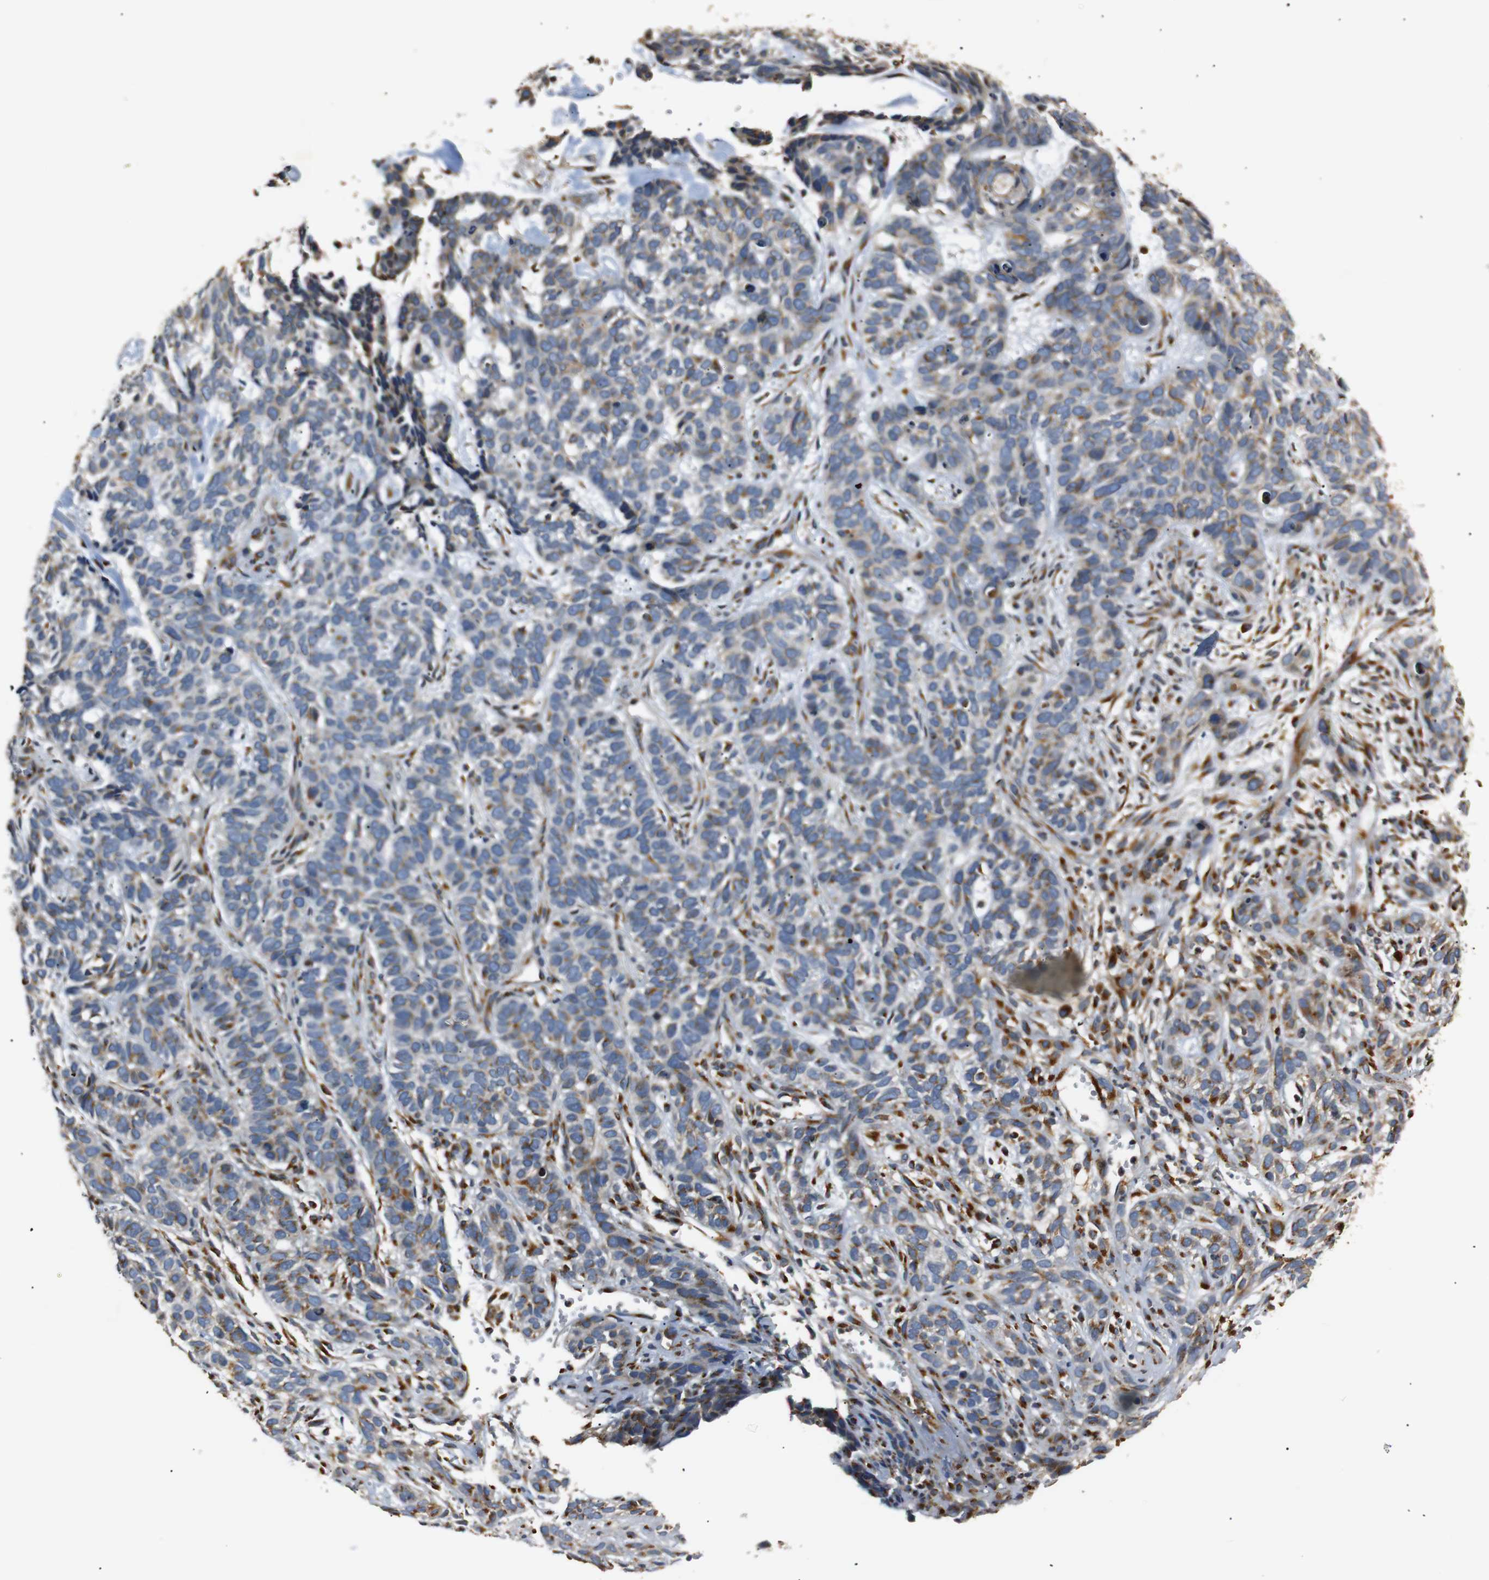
{"staining": {"intensity": "moderate", "quantity": "25%-75%", "location": "cytoplasmic/membranous"}, "tissue": "skin cancer", "cell_type": "Tumor cells", "image_type": "cancer", "snomed": [{"axis": "morphology", "description": "Basal cell carcinoma"}, {"axis": "topography", "description": "Skin"}], "caption": "Immunohistochemistry (IHC) photomicrograph of neoplastic tissue: human skin cancer (basal cell carcinoma) stained using immunohistochemistry exhibits medium levels of moderate protein expression localized specifically in the cytoplasmic/membranous of tumor cells, appearing as a cytoplasmic/membranous brown color.", "gene": "TMED2", "patient": {"sex": "male", "age": 87}}